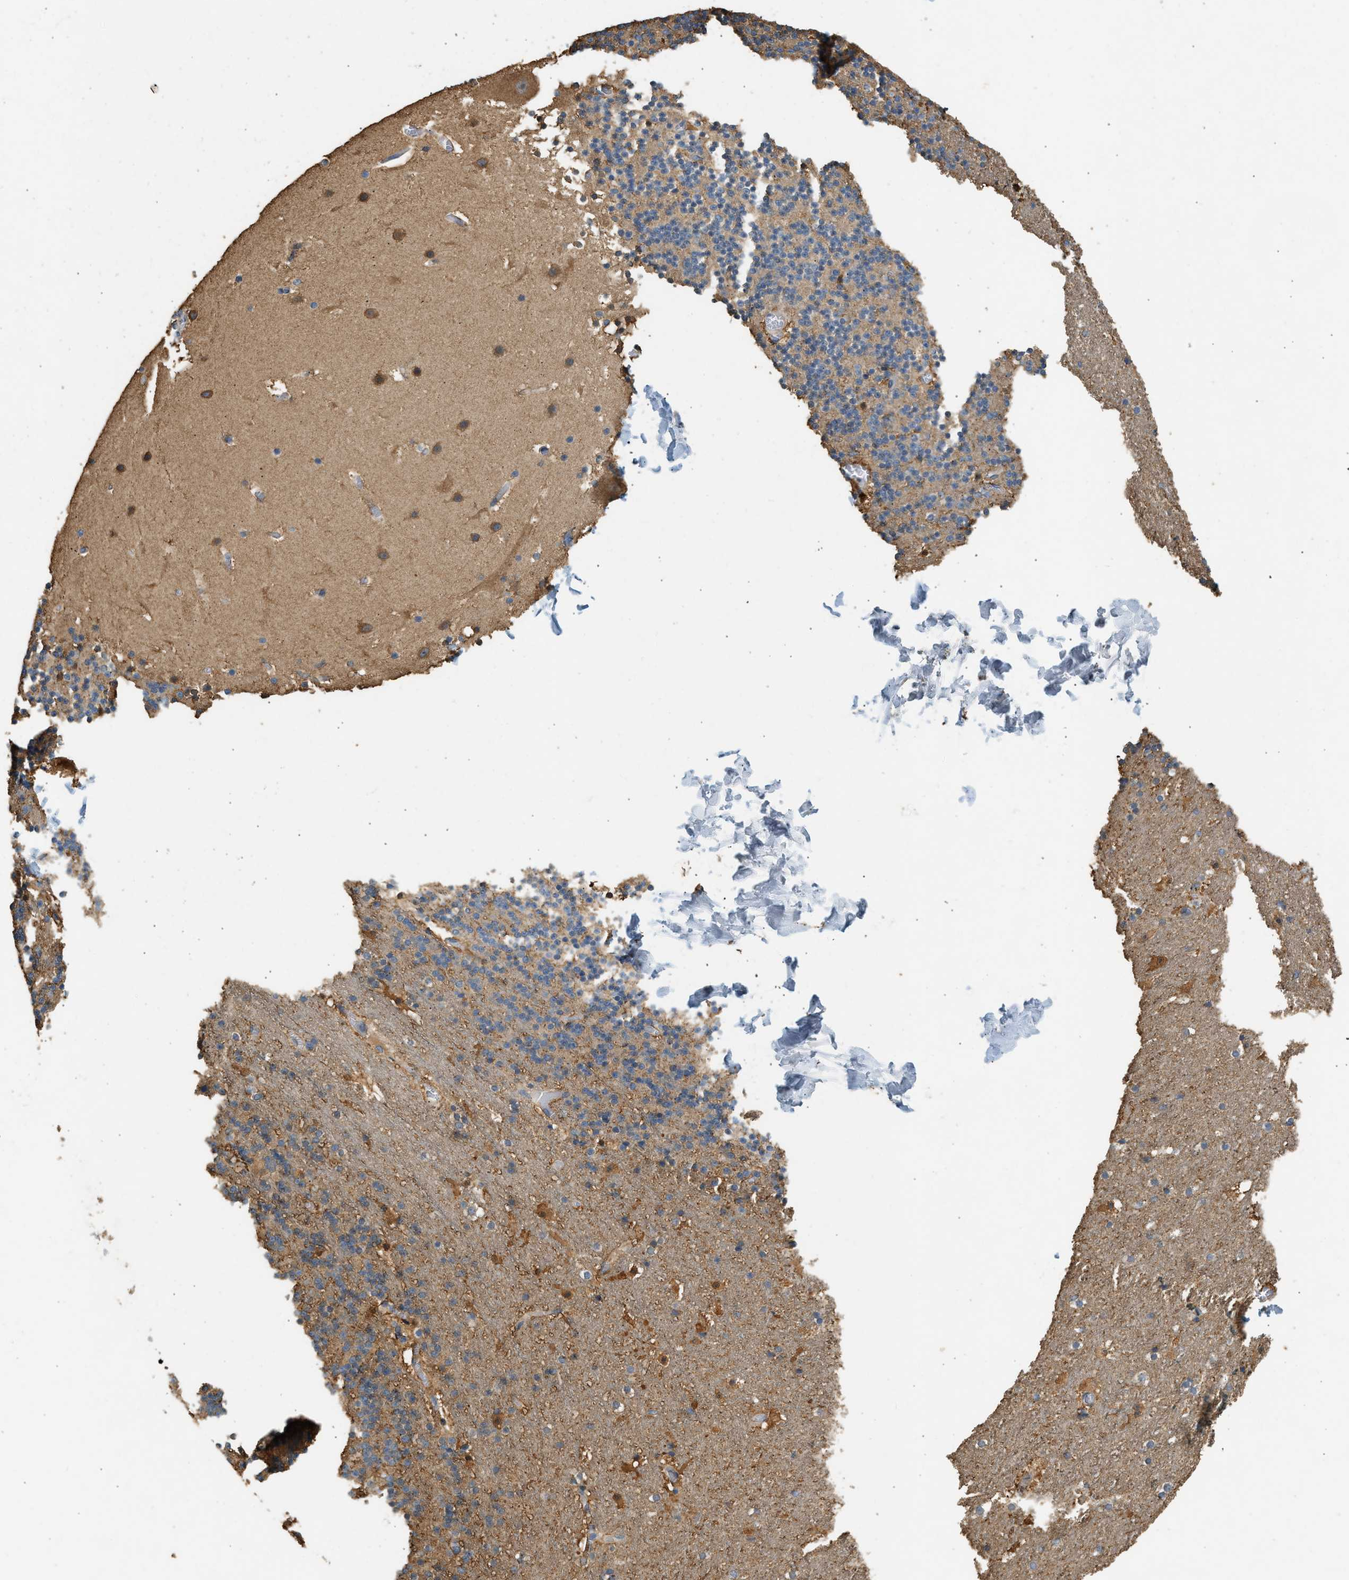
{"staining": {"intensity": "moderate", "quantity": ">75%", "location": "cytoplasmic/membranous"}, "tissue": "cerebellum", "cell_type": "Cells in granular layer", "image_type": "normal", "snomed": [{"axis": "morphology", "description": "Normal tissue, NOS"}, {"axis": "topography", "description": "Cerebellum"}], "caption": "Cells in granular layer exhibit medium levels of moderate cytoplasmic/membranous expression in approximately >75% of cells in unremarkable human cerebellum. (DAB (3,3'-diaminobenzidine) IHC, brown staining for protein, blue staining for nuclei).", "gene": "CTSB", "patient": {"sex": "male", "age": 45}}